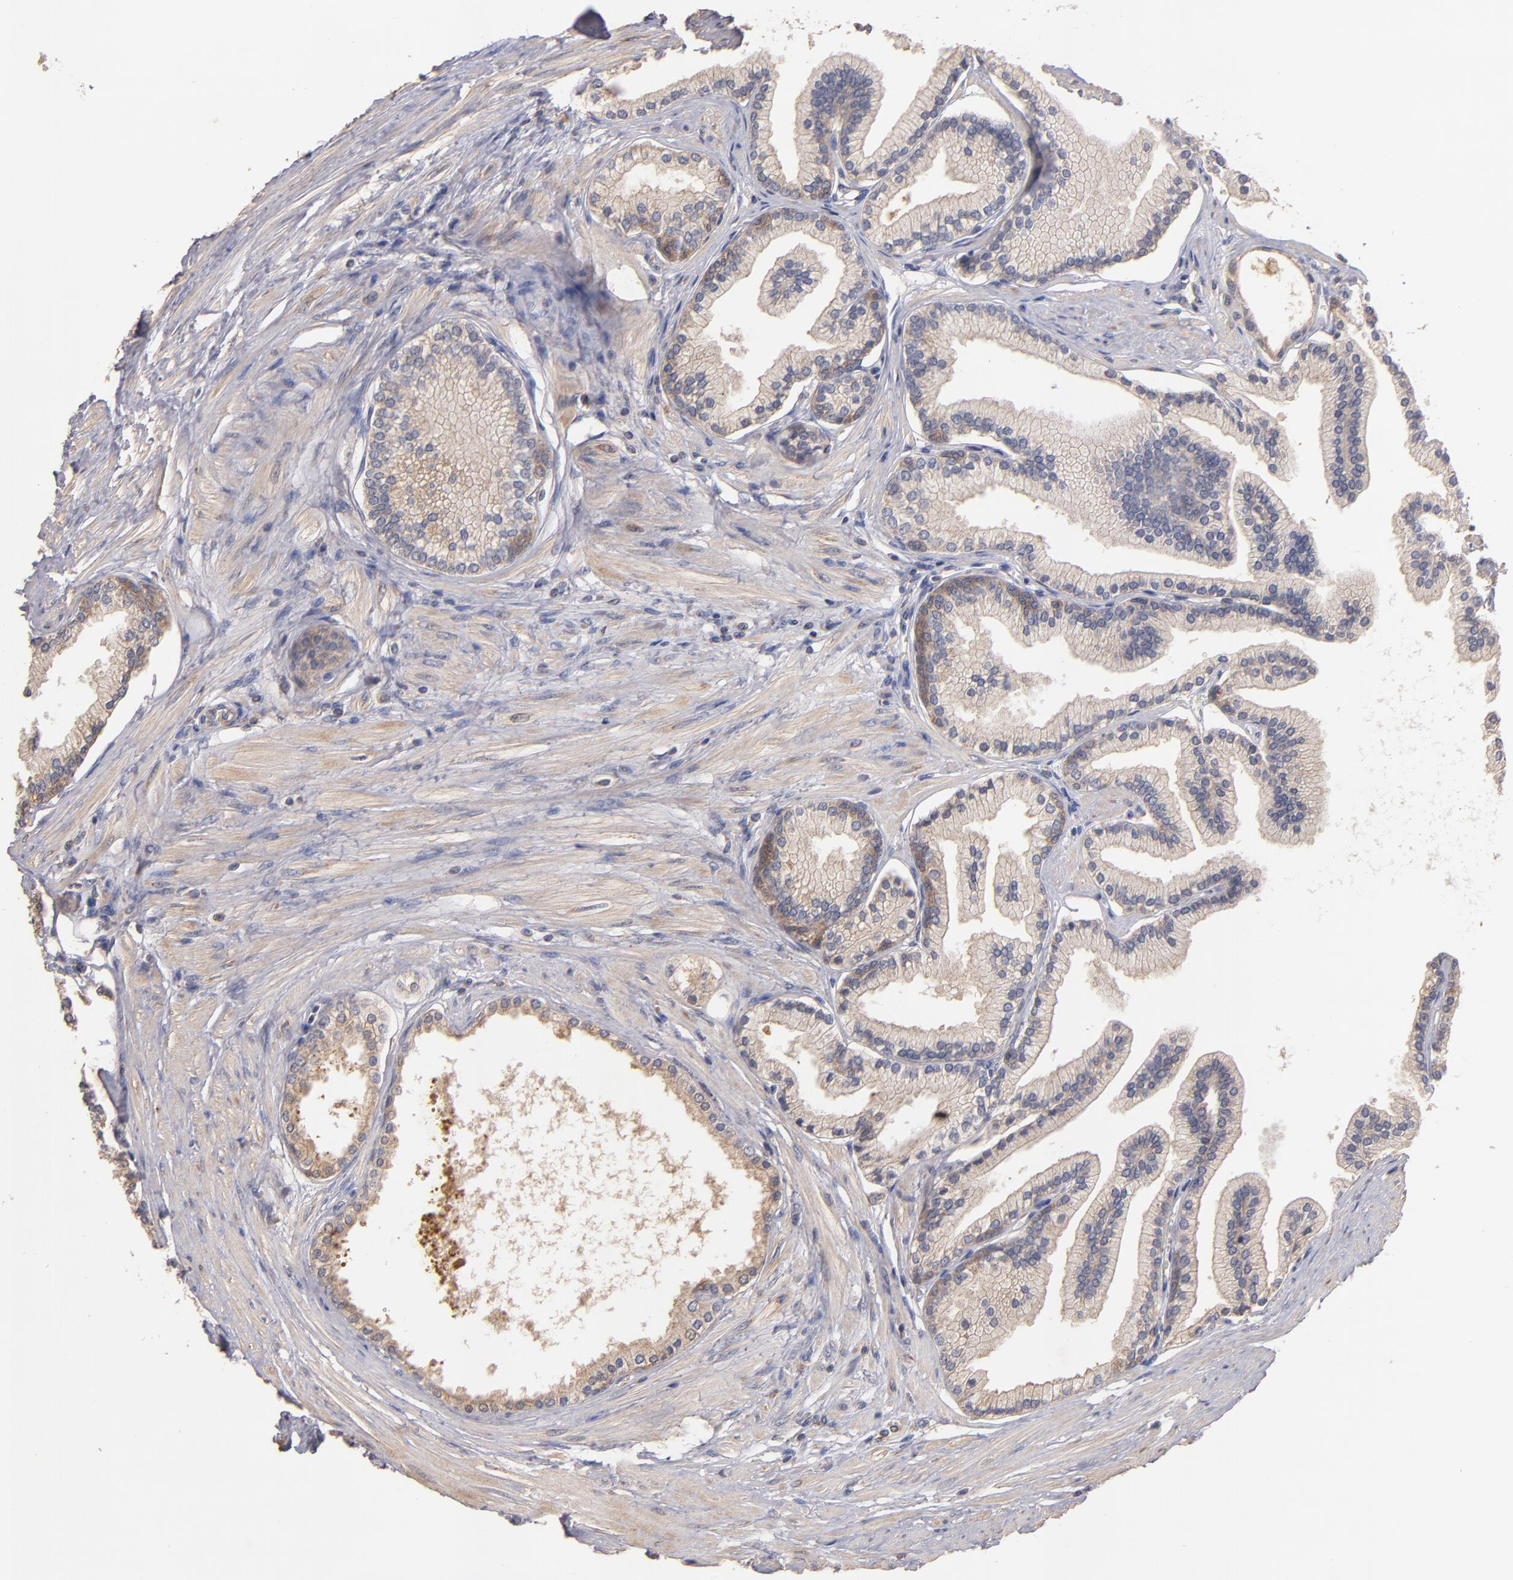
{"staining": {"intensity": "weak", "quantity": ">75%", "location": "cytoplasmic/membranous"}, "tissue": "prostate", "cell_type": "Glandular cells", "image_type": "normal", "snomed": [{"axis": "morphology", "description": "Normal tissue, NOS"}, {"axis": "topography", "description": "Prostate"}], "caption": "Immunohistochemistry (IHC) staining of unremarkable prostate, which exhibits low levels of weak cytoplasmic/membranous expression in approximately >75% of glandular cells indicating weak cytoplasmic/membranous protein staining. The staining was performed using DAB (3,3'-diaminobenzidine) (brown) for protein detection and nuclei were counterstained in hematoxylin (blue).", "gene": "UPF3B", "patient": {"sex": "male", "age": 60}}